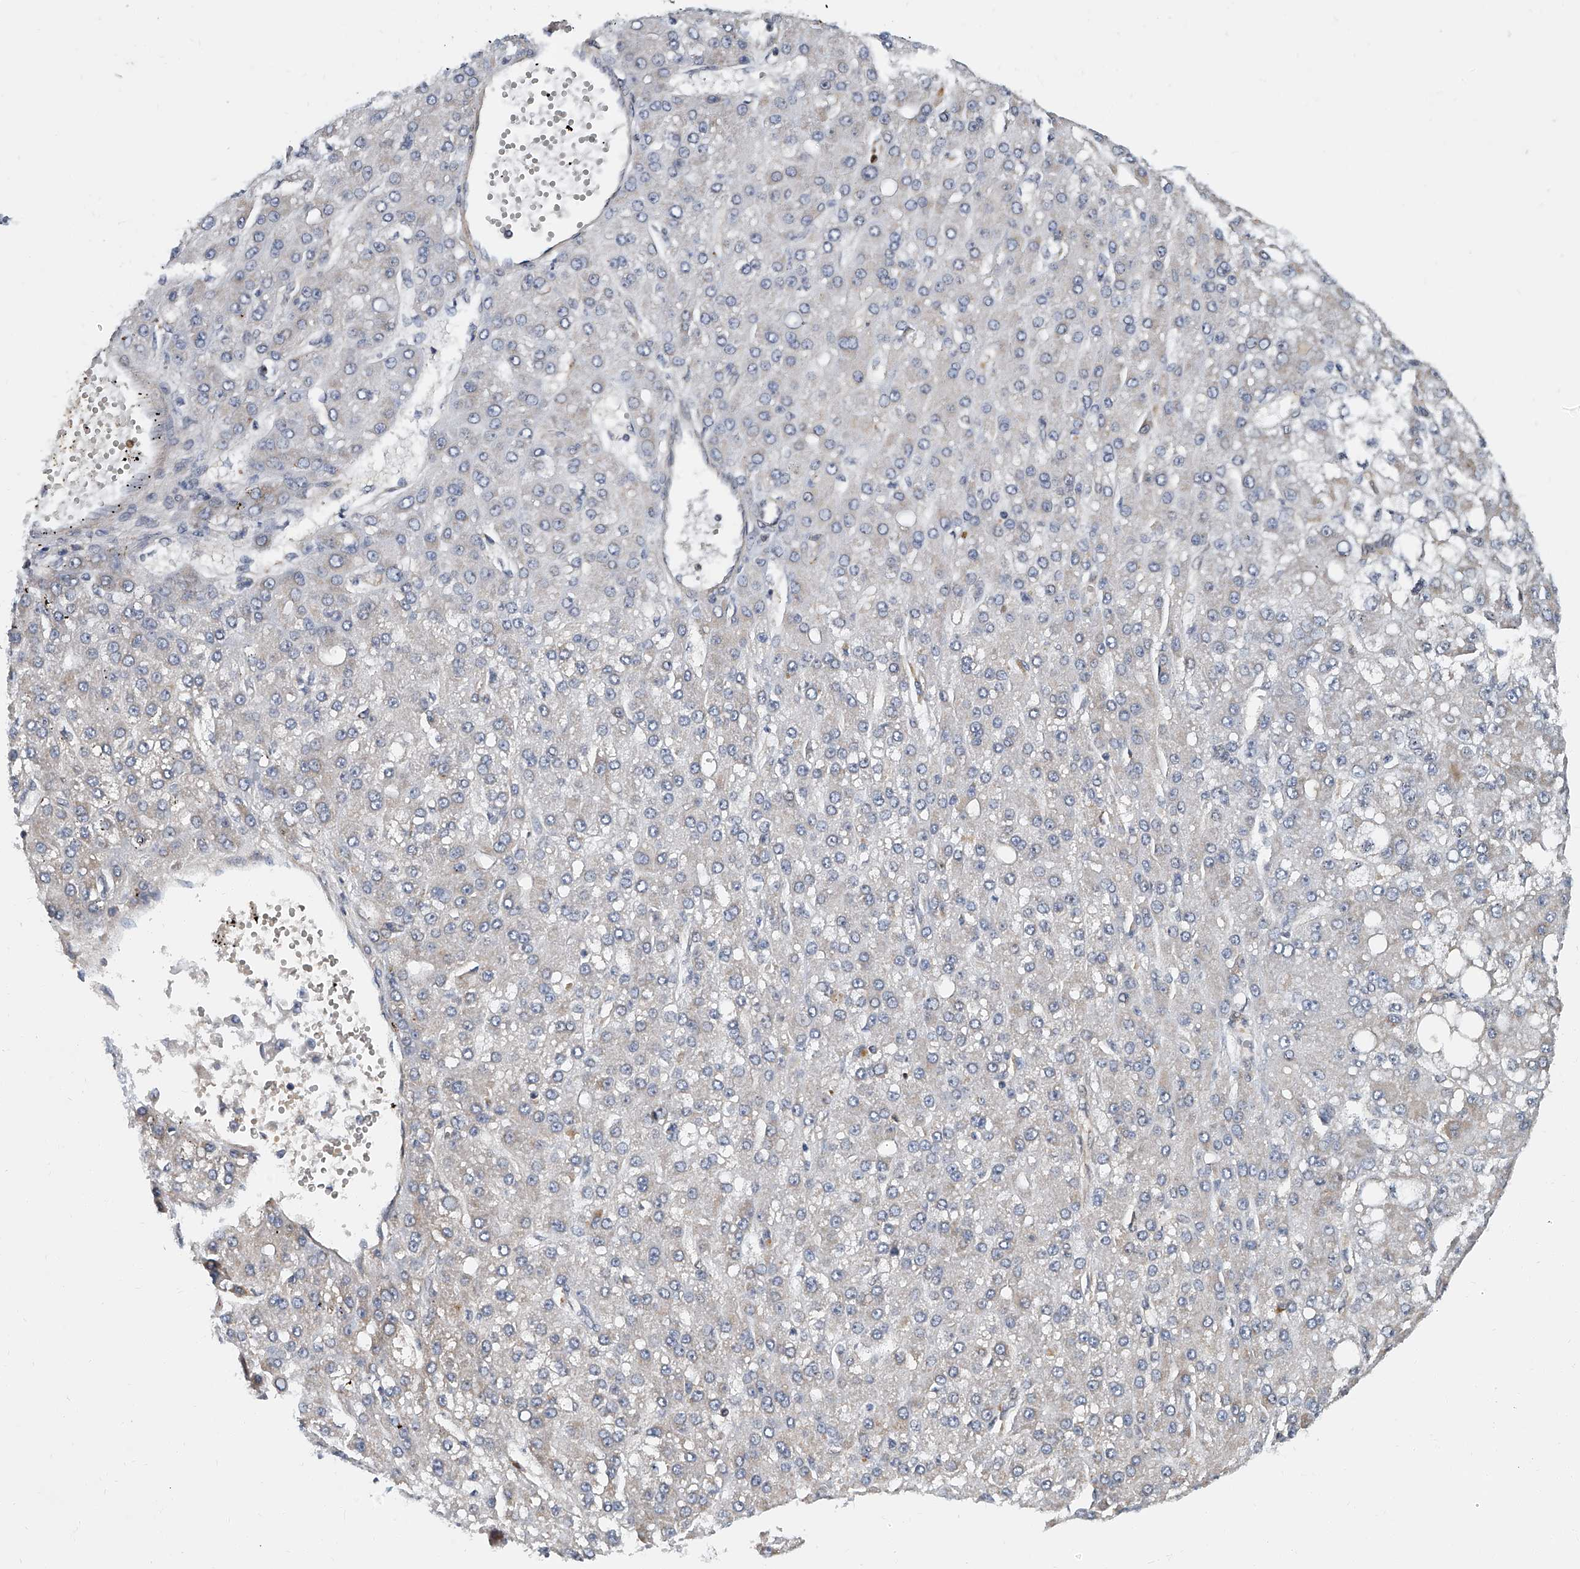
{"staining": {"intensity": "negative", "quantity": "none", "location": "none"}, "tissue": "liver cancer", "cell_type": "Tumor cells", "image_type": "cancer", "snomed": [{"axis": "morphology", "description": "Carcinoma, Hepatocellular, NOS"}, {"axis": "topography", "description": "Liver"}], "caption": "Immunohistochemical staining of human liver hepatocellular carcinoma reveals no significant expression in tumor cells.", "gene": "CD200", "patient": {"sex": "male", "age": 67}}